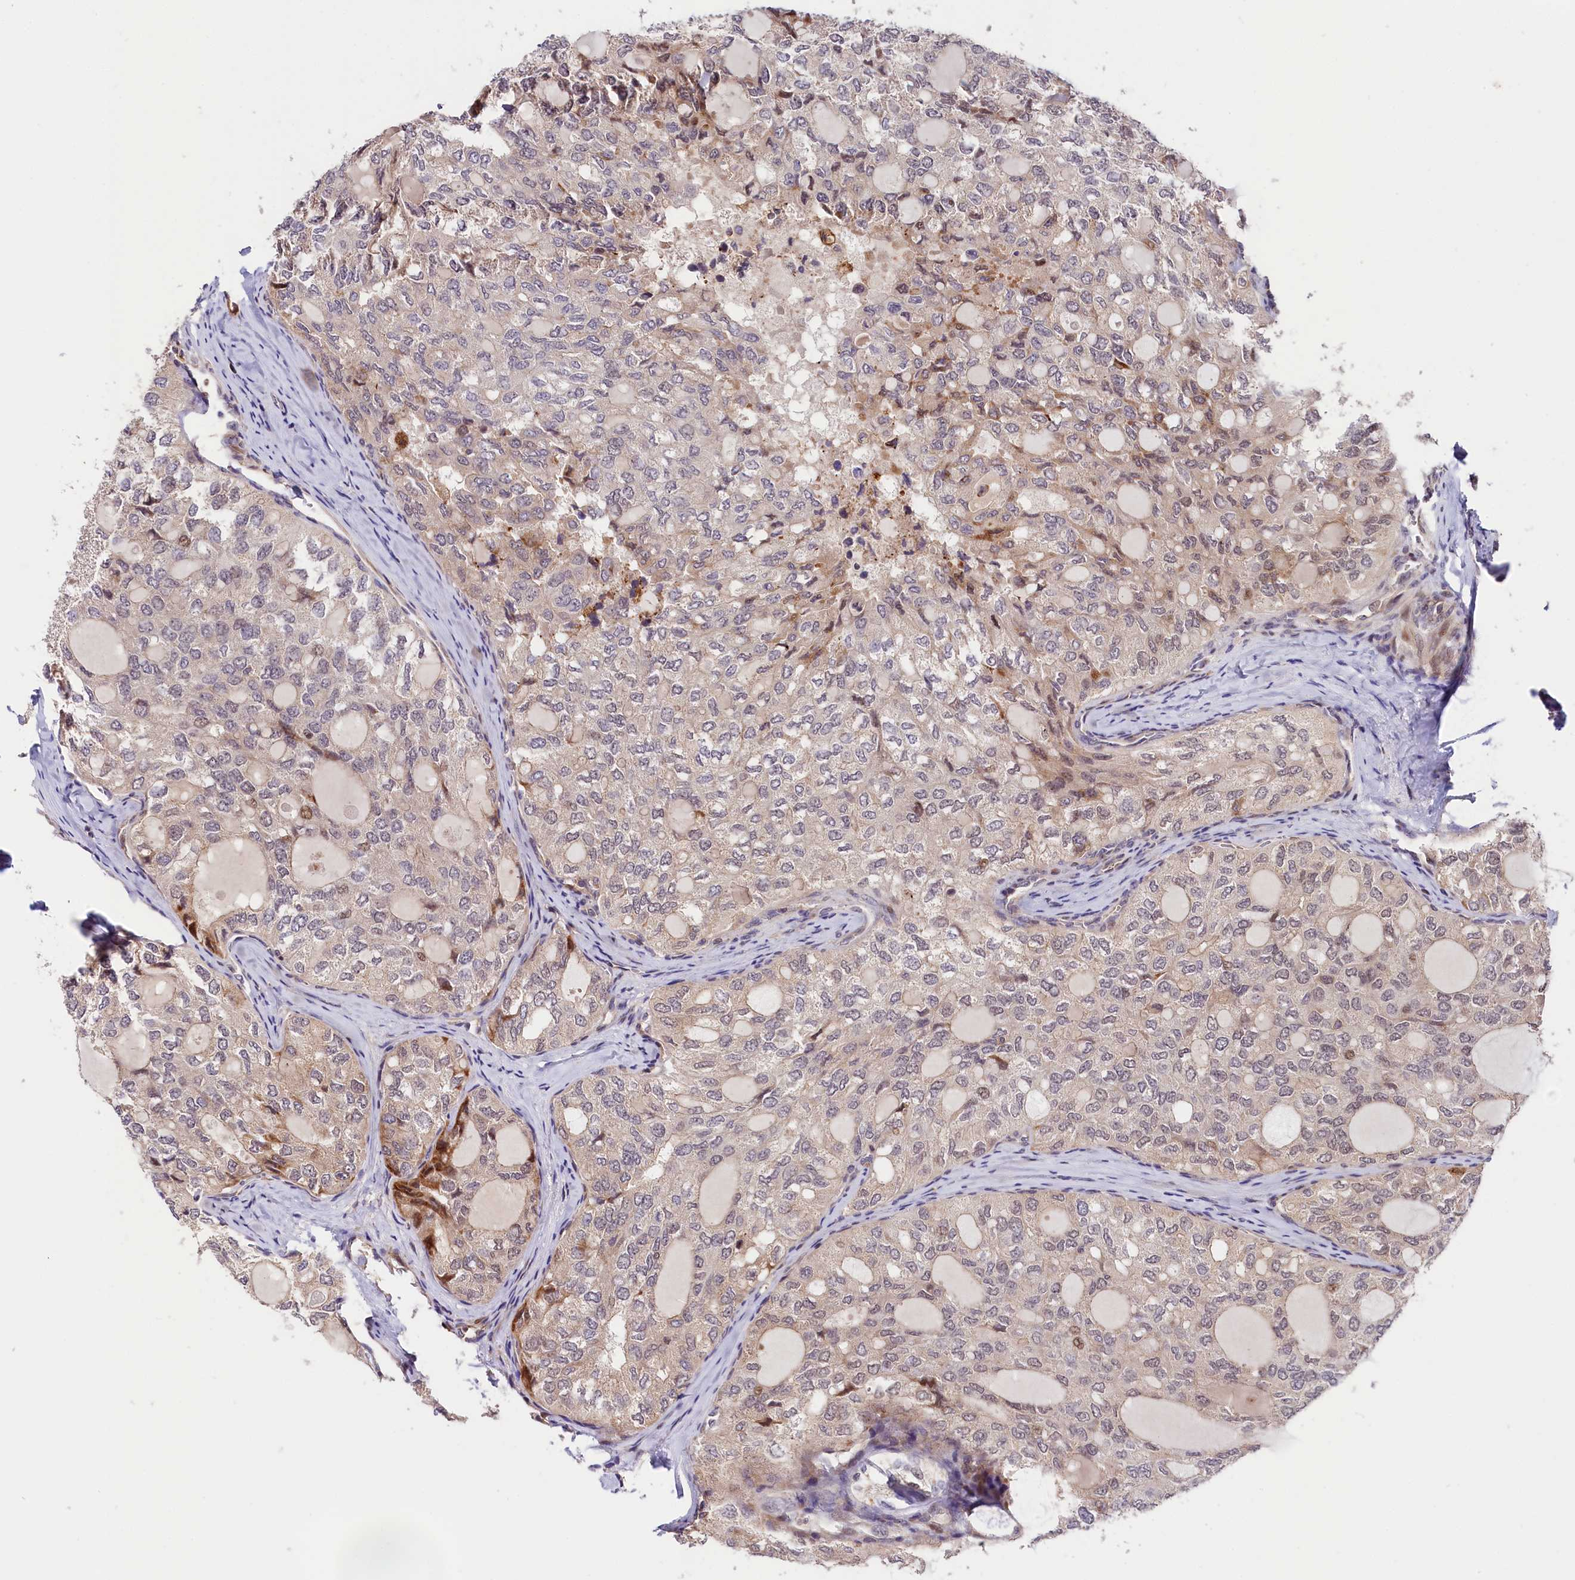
{"staining": {"intensity": "weak", "quantity": "<25%", "location": "nuclear"}, "tissue": "thyroid cancer", "cell_type": "Tumor cells", "image_type": "cancer", "snomed": [{"axis": "morphology", "description": "Follicular adenoma carcinoma, NOS"}, {"axis": "topography", "description": "Thyroid gland"}], "caption": "Immunohistochemistry (IHC) of human thyroid cancer (follicular adenoma carcinoma) demonstrates no expression in tumor cells. Nuclei are stained in blue.", "gene": "CACNA1H", "patient": {"sex": "male", "age": 75}}